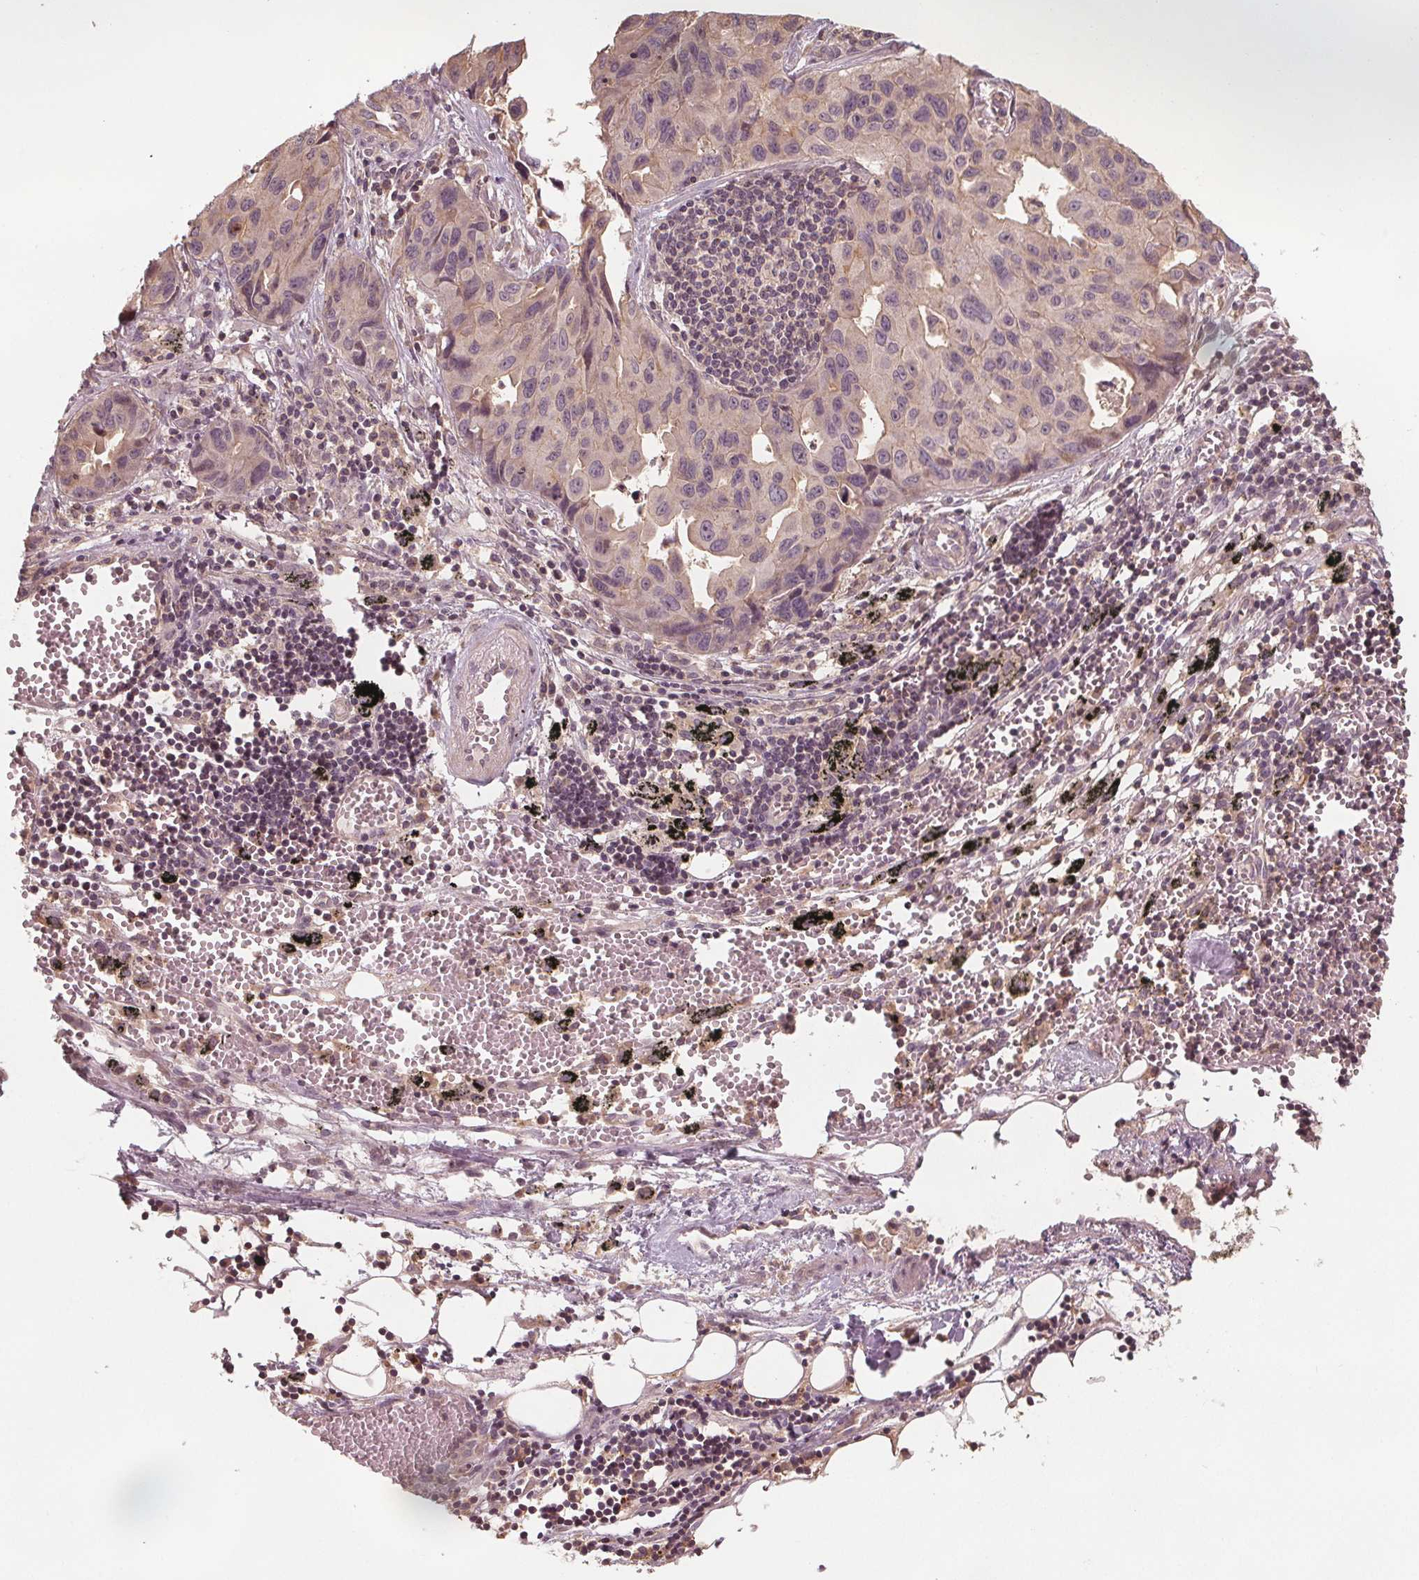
{"staining": {"intensity": "weak", "quantity": "<25%", "location": "cytoplasmic/membranous"}, "tissue": "lung cancer", "cell_type": "Tumor cells", "image_type": "cancer", "snomed": [{"axis": "morphology", "description": "Adenocarcinoma, NOS"}, {"axis": "topography", "description": "Lymph node"}, {"axis": "topography", "description": "Lung"}], "caption": "High power microscopy photomicrograph of an immunohistochemistry micrograph of lung adenocarcinoma, revealing no significant positivity in tumor cells.", "gene": "GNB2", "patient": {"sex": "male", "age": 64}}